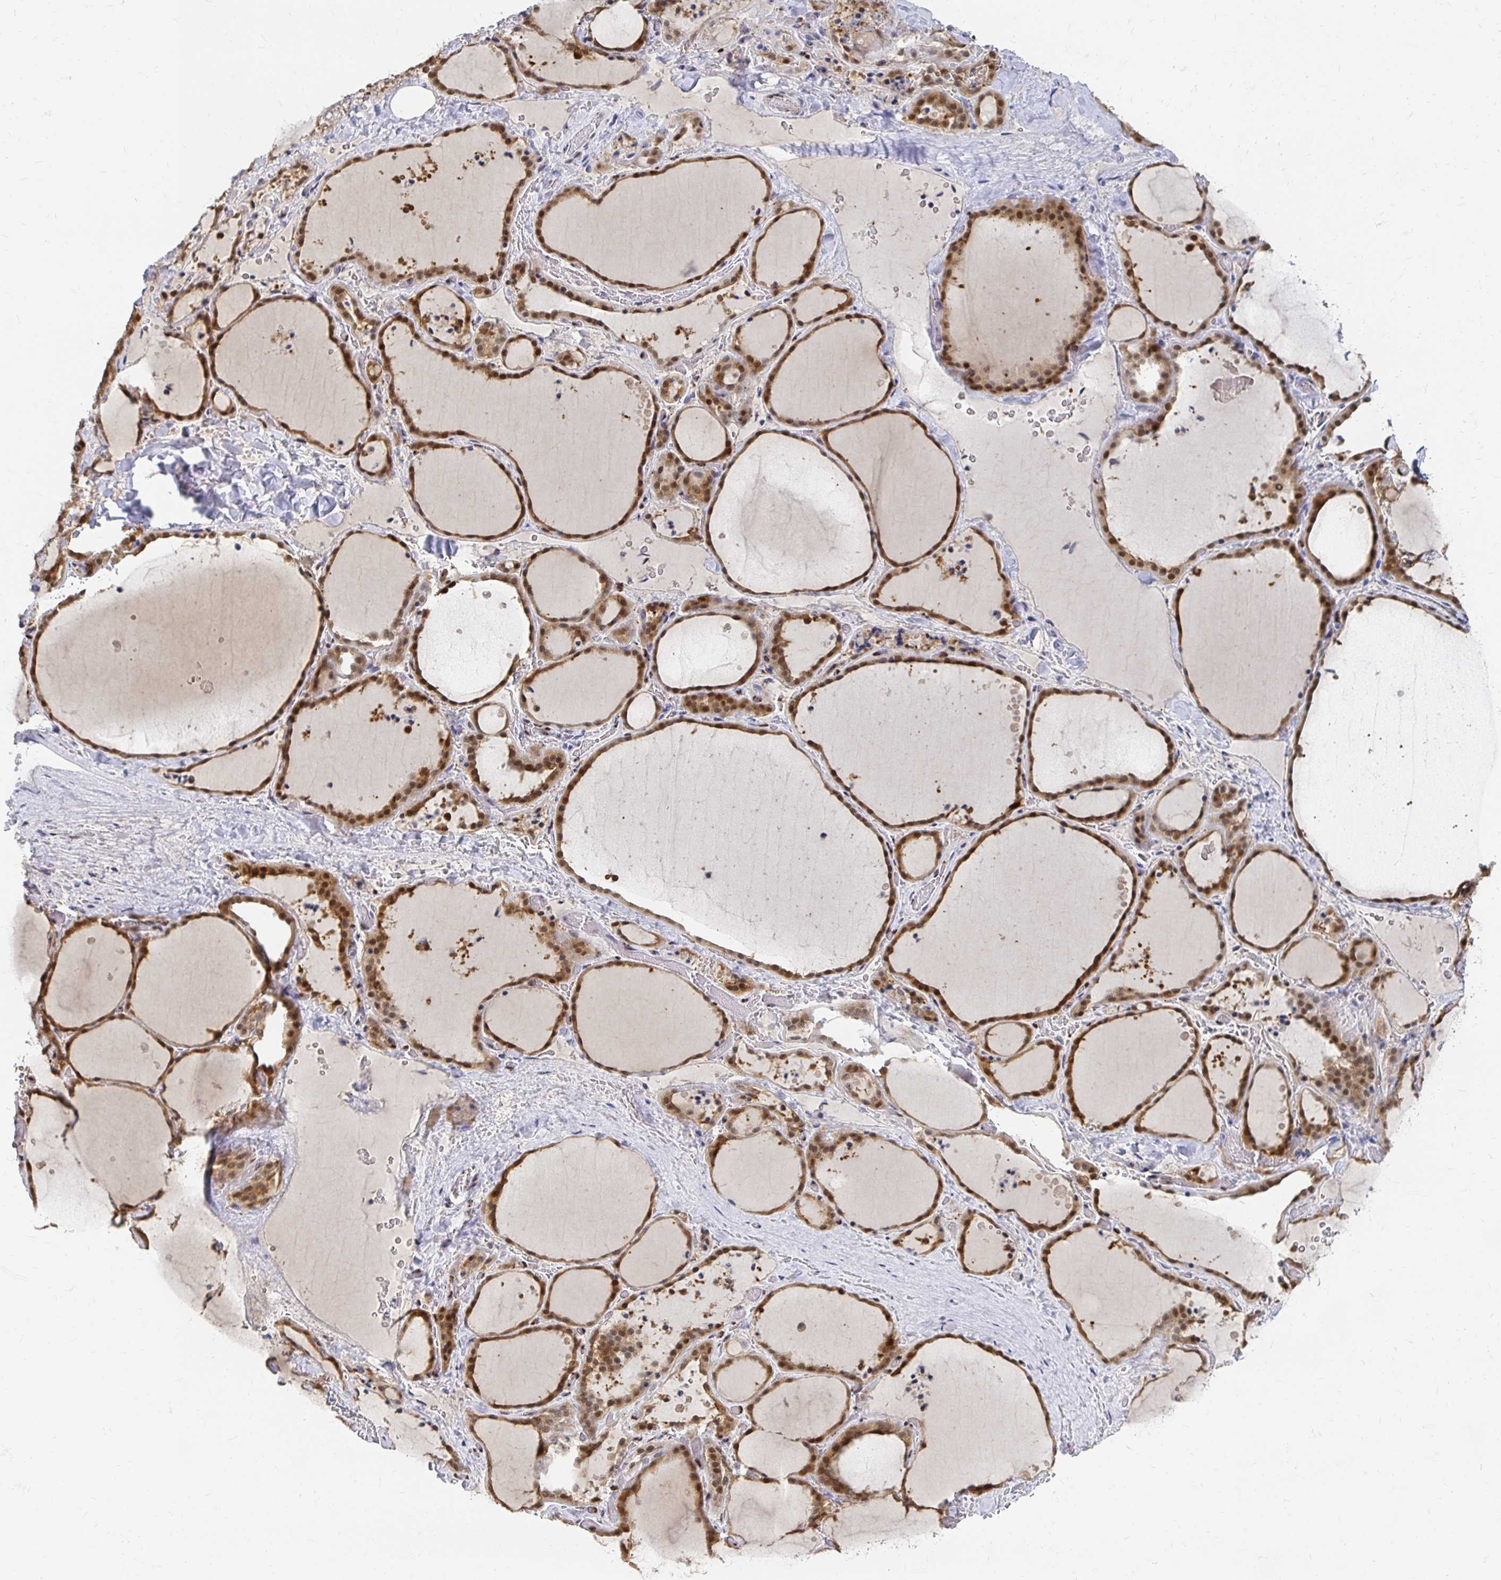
{"staining": {"intensity": "strong", "quantity": ">75%", "location": "cytoplasmic/membranous,nuclear"}, "tissue": "thyroid gland", "cell_type": "Glandular cells", "image_type": "normal", "snomed": [{"axis": "morphology", "description": "Normal tissue, NOS"}, {"axis": "topography", "description": "Thyroid gland"}], "caption": "A high-resolution photomicrograph shows immunohistochemistry staining of normal thyroid gland, which reveals strong cytoplasmic/membranous,nuclear positivity in about >75% of glandular cells.", "gene": "CLIC3", "patient": {"sex": "female", "age": 36}}